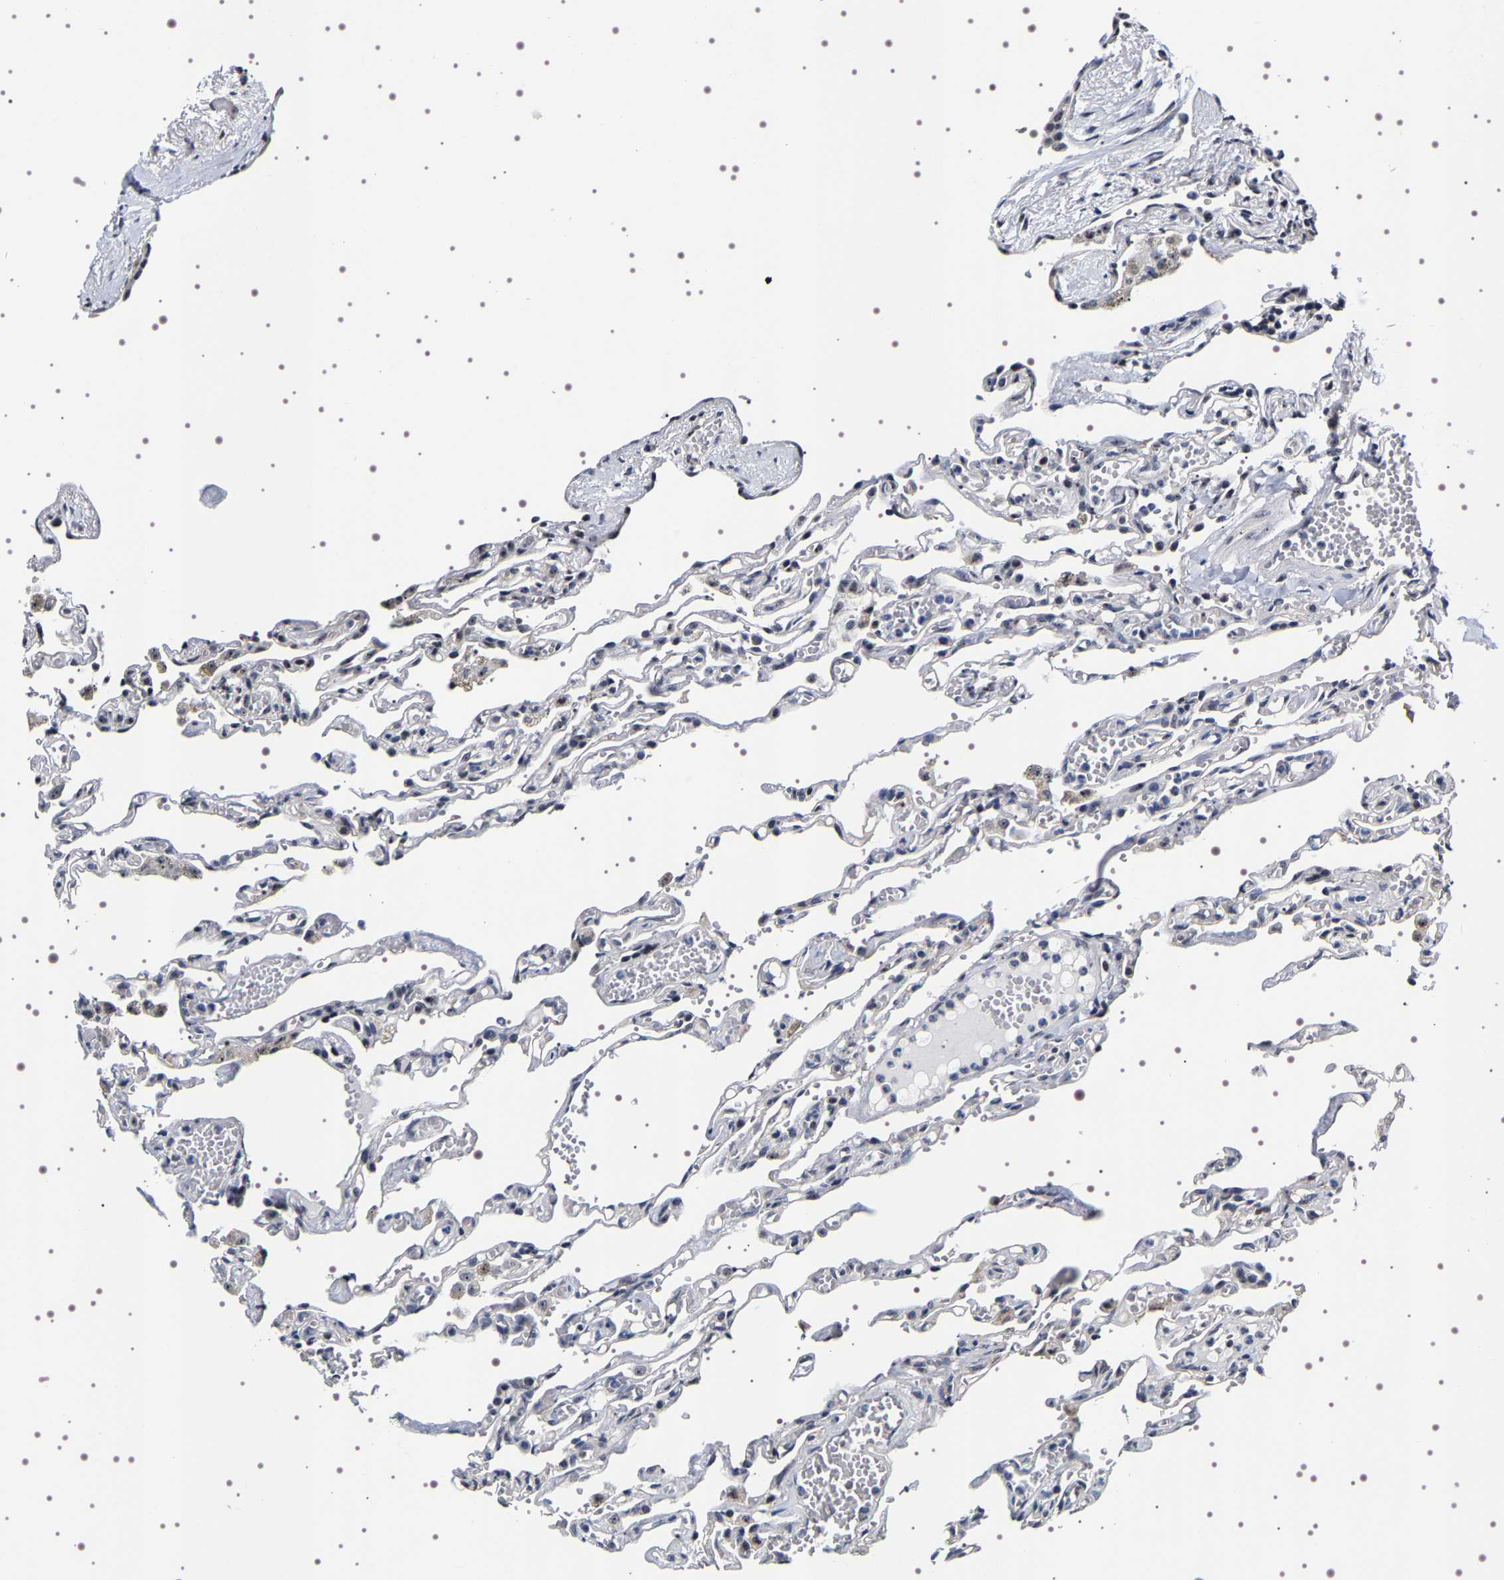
{"staining": {"intensity": "negative", "quantity": "none", "location": "none"}, "tissue": "lung", "cell_type": "Alveolar cells", "image_type": "normal", "snomed": [{"axis": "morphology", "description": "Normal tissue, NOS"}, {"axis": "topography", "description": "Lung"}], "caption": "Immunohistochemistry of benign human lung displays no expression in alveolar cells.", "gene": "GNL3", "patient": {"sex": "male", "age": 21}}